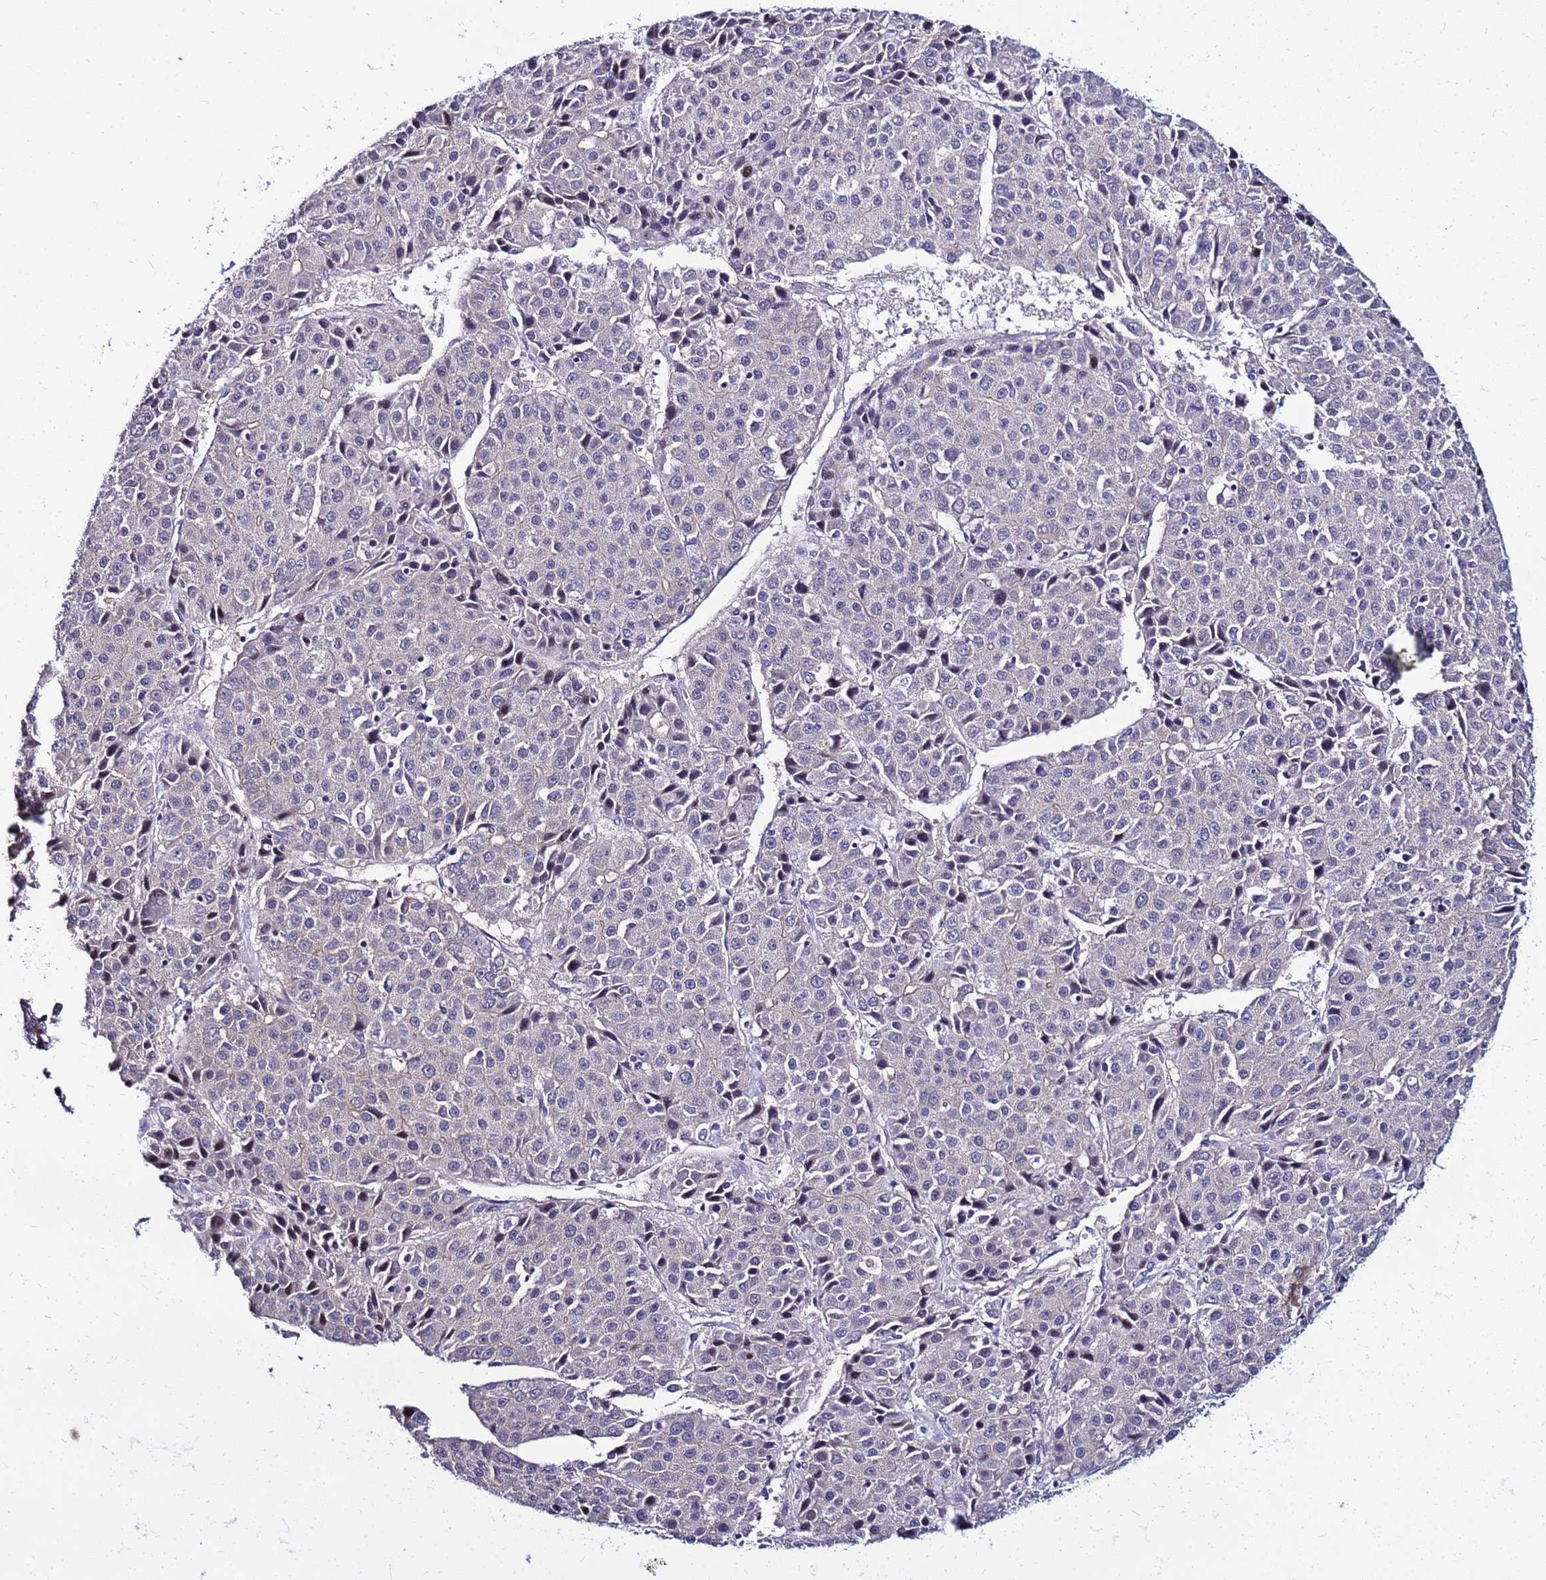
{"staining": {"intensity": "negative", "quantity": "none", "location": "none"}, "tissue": "liver cancer", "cell_type": "Tumor cells", "image_type": "cancer", "snomed": [{"axis": "morphology", "description": "Carcinoma, Hepatocellular, NOS"}, {"axis": "topography", "description": "Liver"}], "caption": "A histopathology image of liver cancer (hepatocellular carcinoma) stained for a protein displays no brown staining in tumor cells.", "gene": "ARHGEF5", "patient": {"sex": "male", "age": 55}}